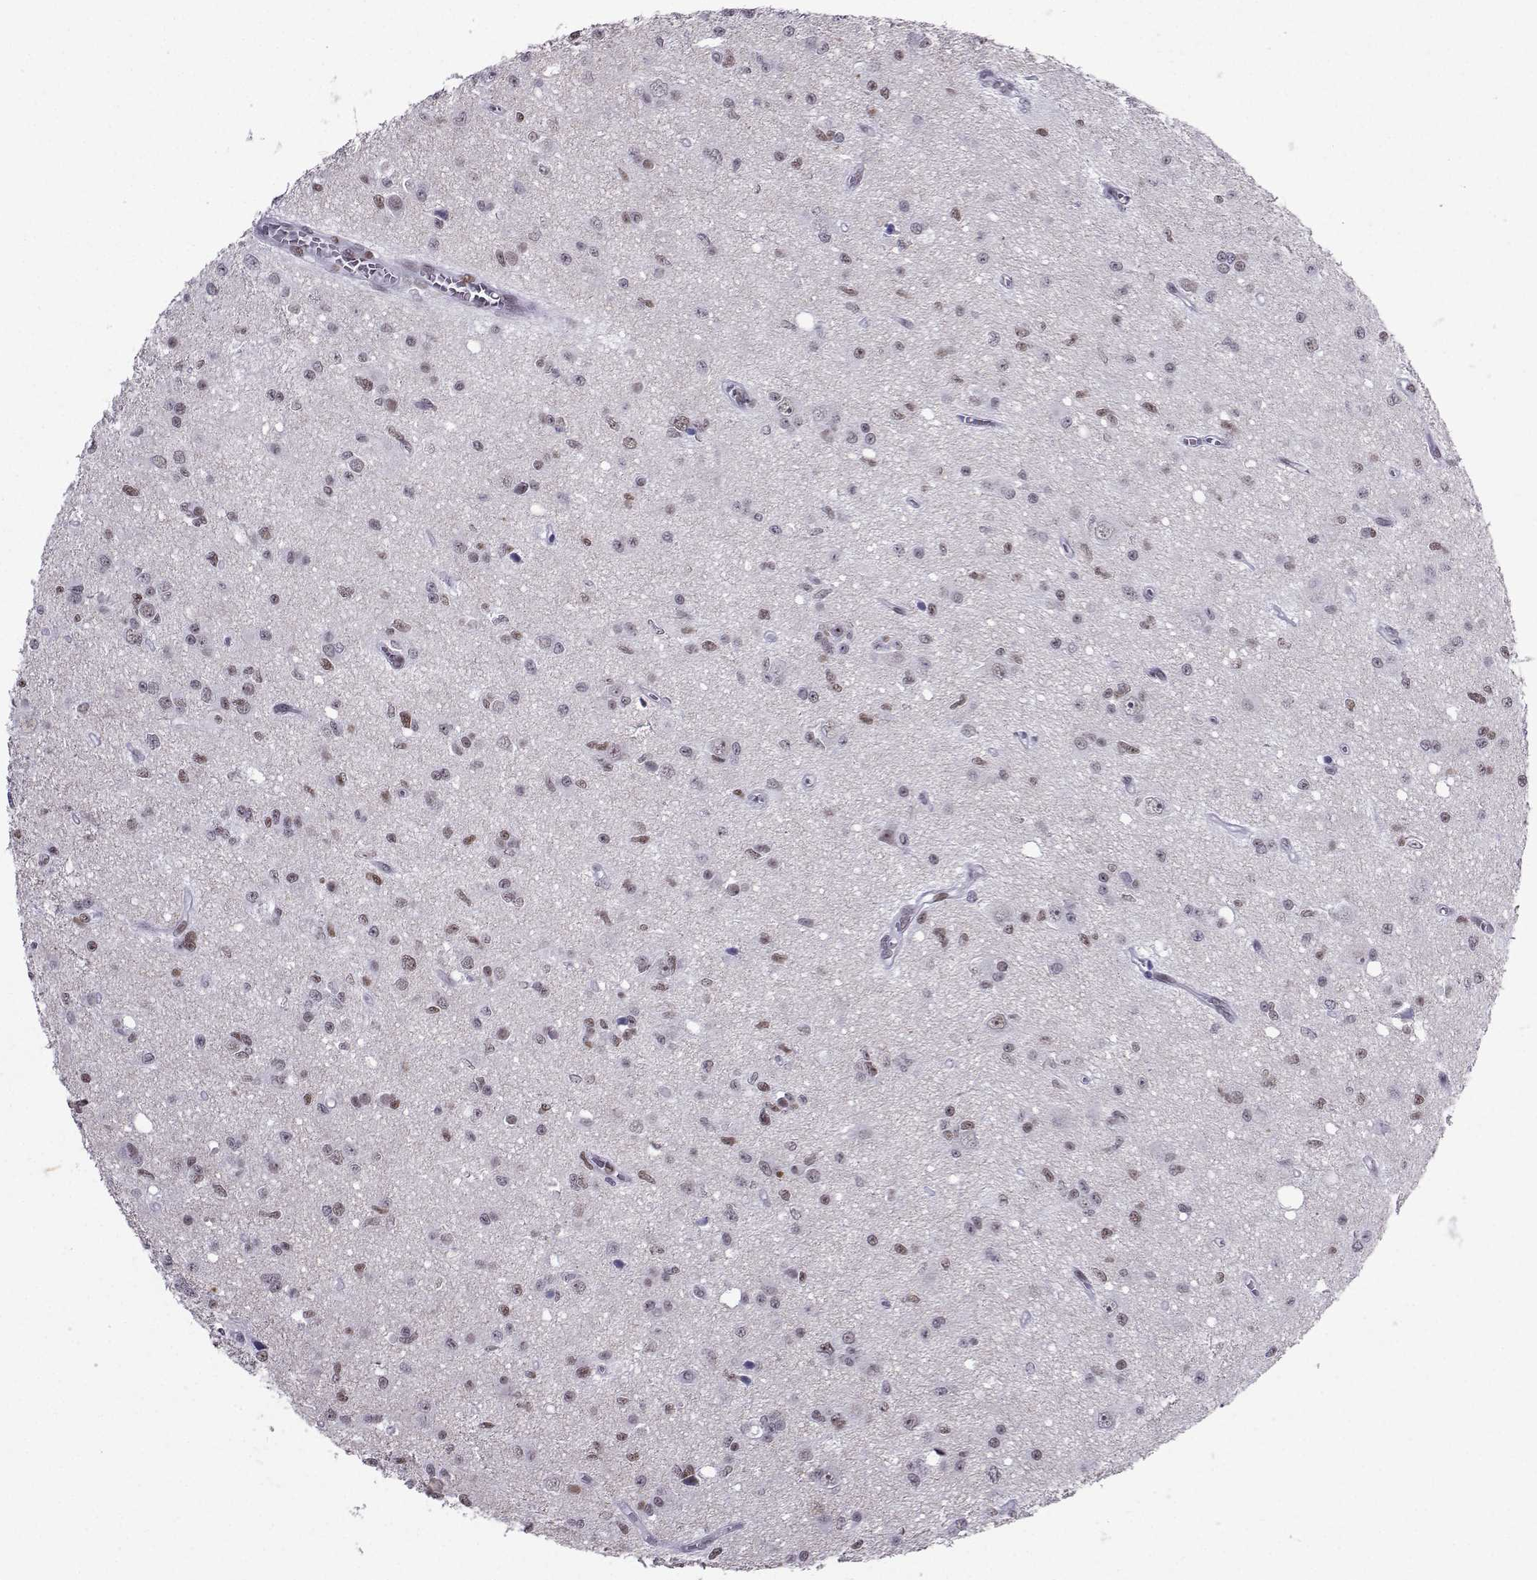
{"staining": {"intensity": "negative", "quantity": "none", "location": "none"}, "tissue": "glioma", "cell_type": "Tumor cells", "image_type": "cancer", "snomed": [{"axis": "morphology", "description": "Glioma, malignant, Low grade"}, {"axis": "topography", "description": "Brain"}], "caption": "Immunohistochemistry of human glioma demonstrates no expression in tumor cells.", "gene": "LORICRIN", "patient": {"sex": "female", "age": 45}}